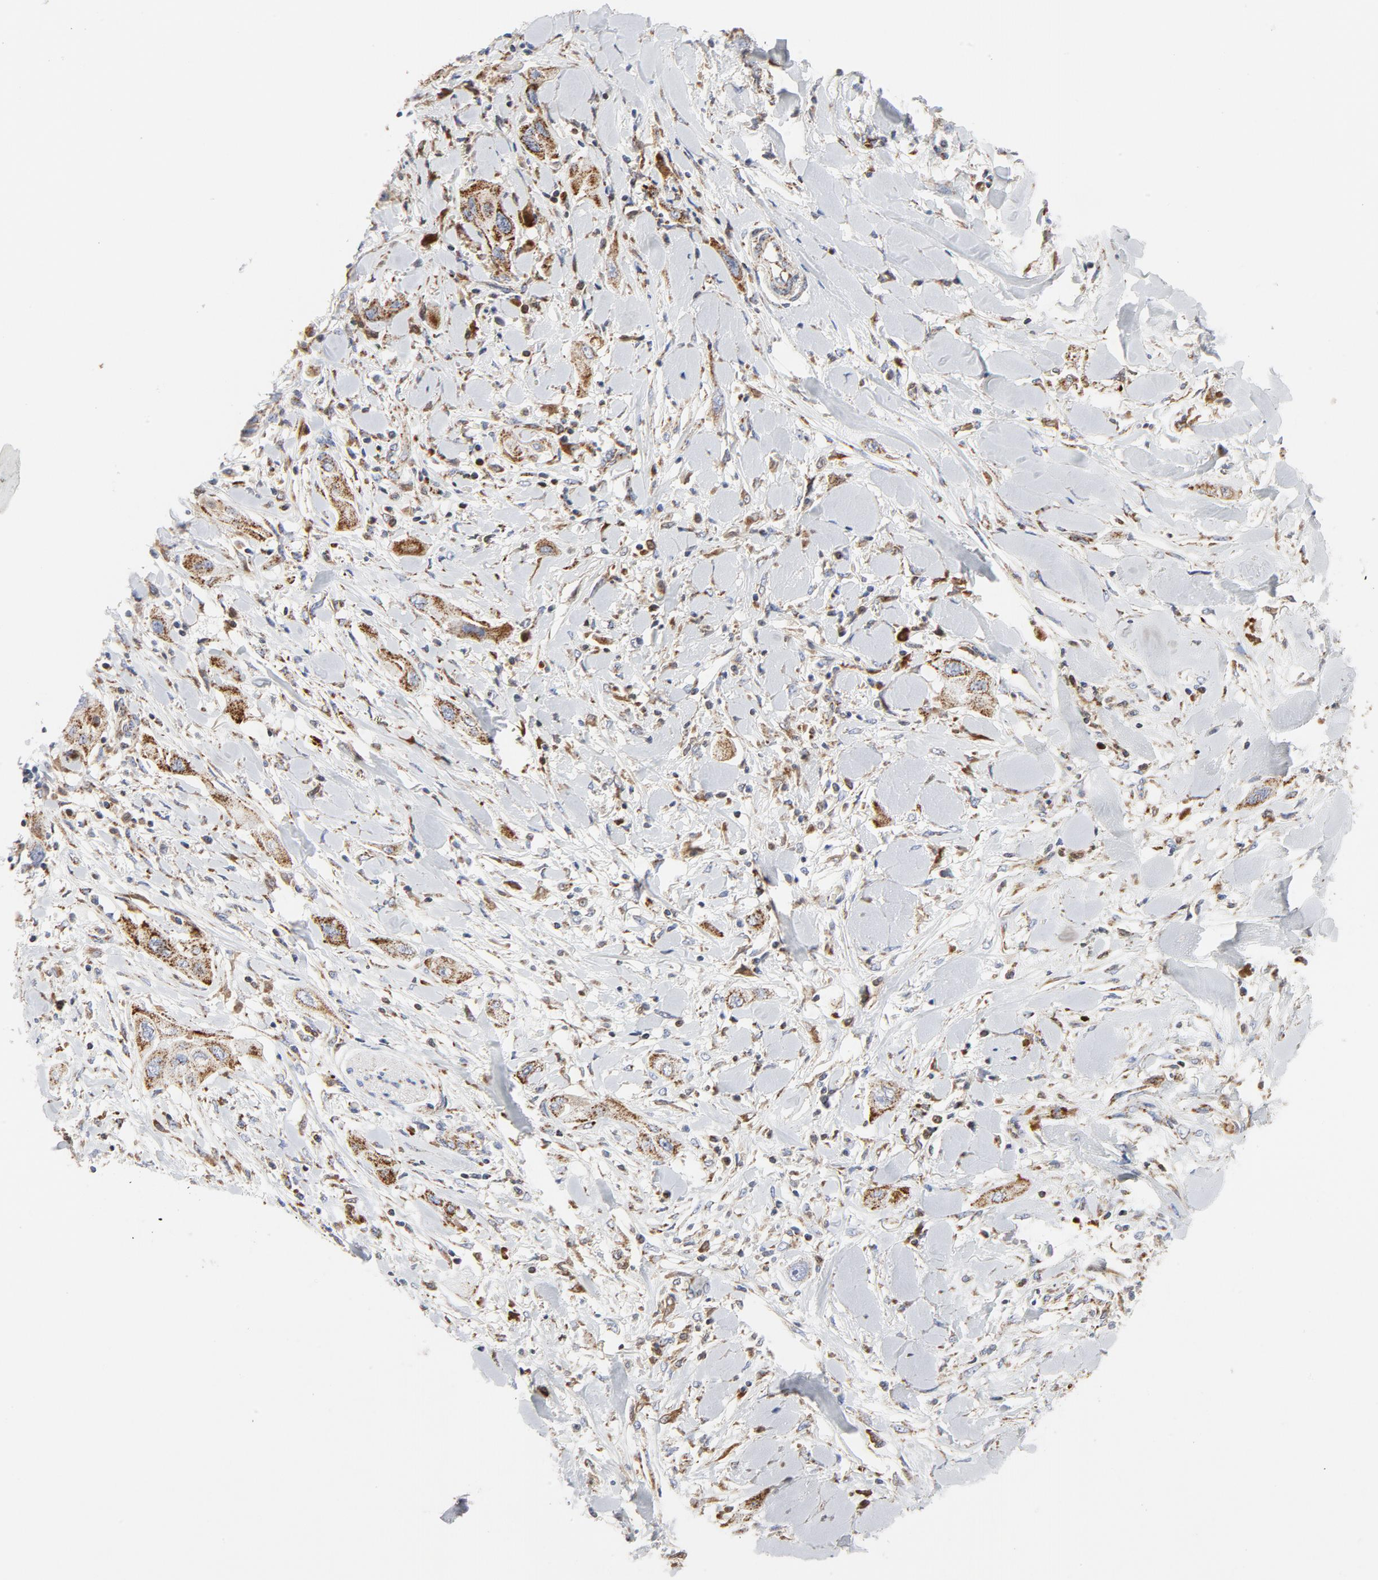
{"staining": {"intensity": "moderate", "quantity": ">75%", "location": "cytoplasmic/membranous"}, "tissue": "lung cancer", "cell_type": "Tumor cells", "image_type": "cancer", "snomed": [{"axis": "morphology", "description": "Squamous cell carcinoma, NOS"}, {"axis": "topography", "description": "Lung"}], "caption": "The photomicrograph shows immunohistochemical staining of lung cancer. There is moderate cytoplasmic/membranous staining is present in about >75% of tumor cells.", "gene": "CYCS", "patient": {"sex": "female", "age": 47}}